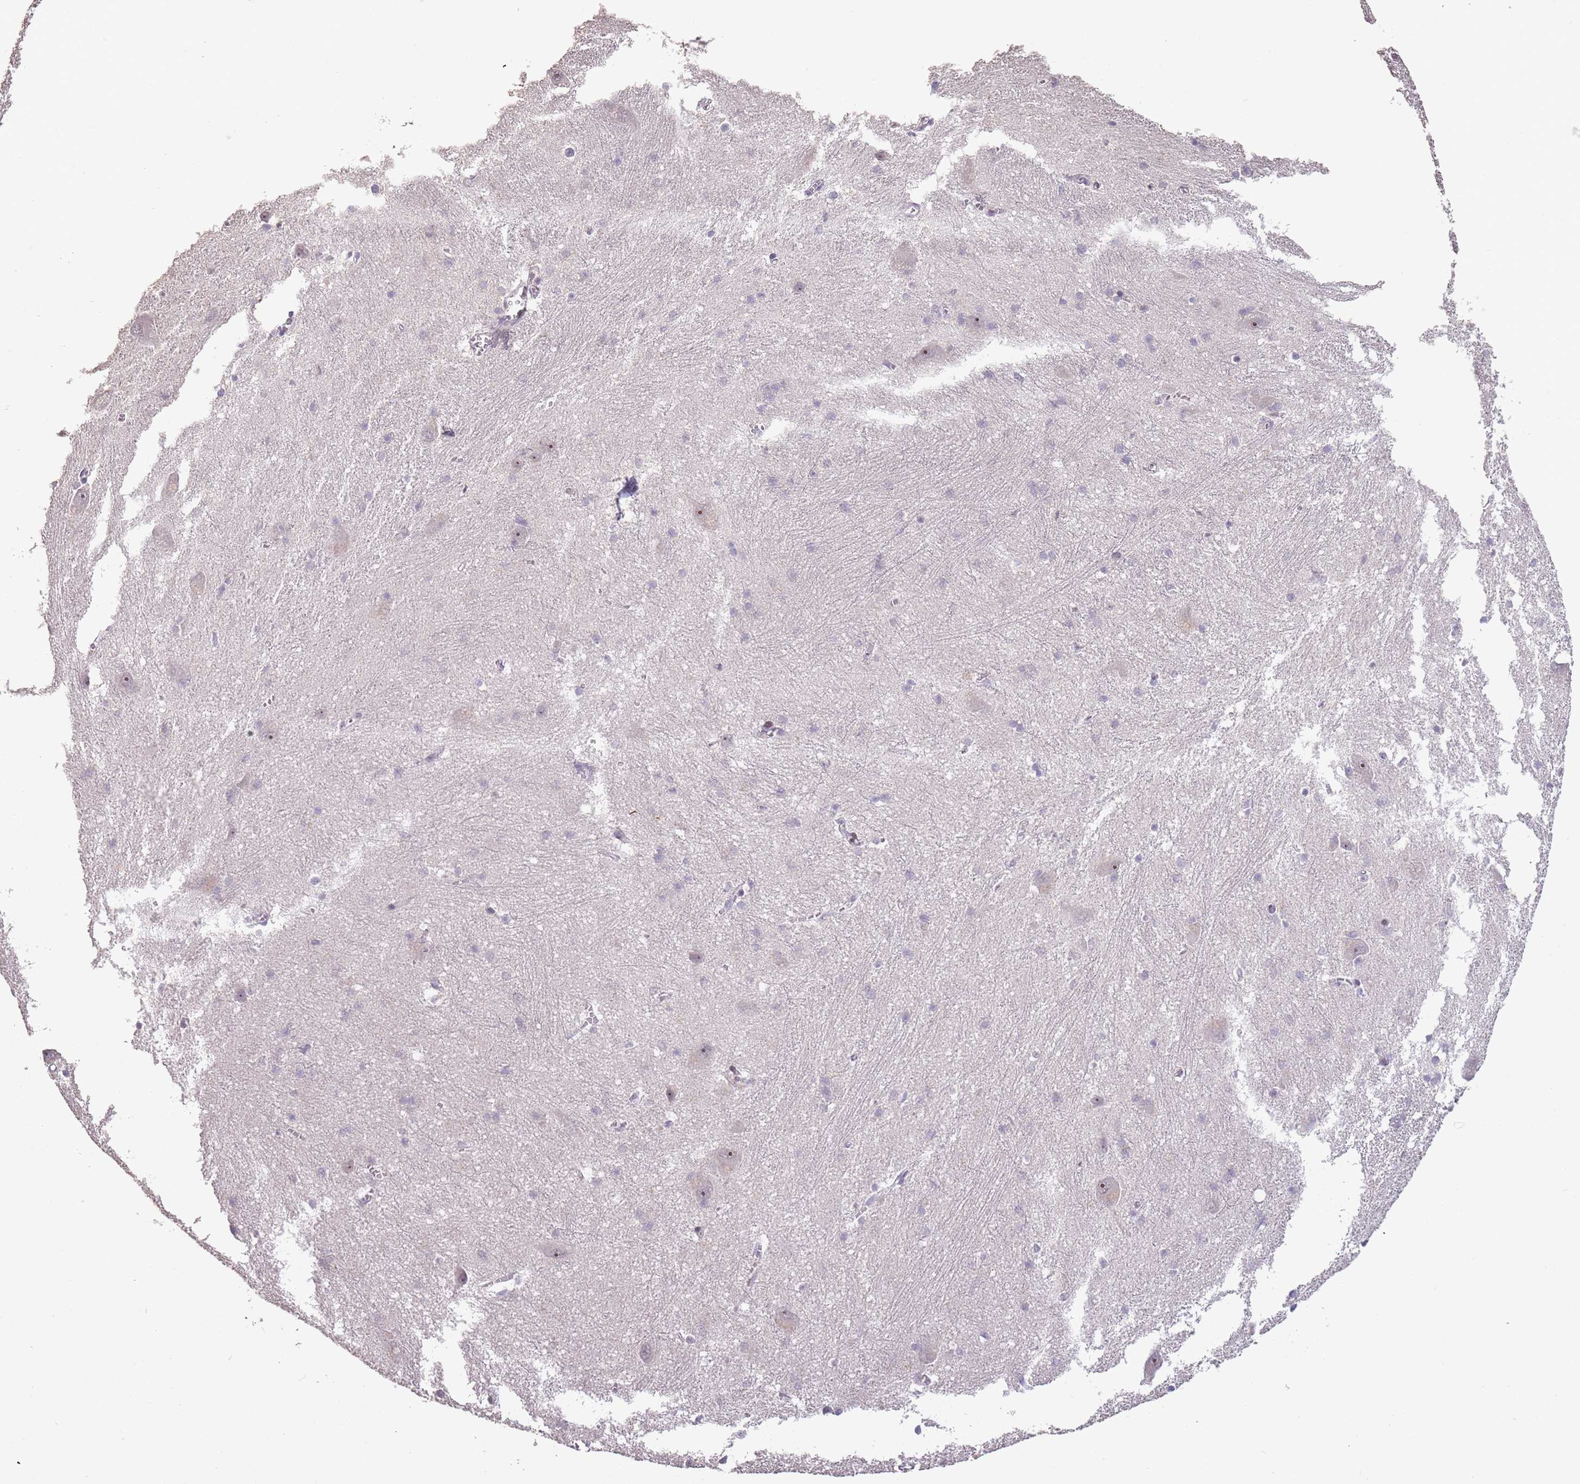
{"staining": {"intensity": "moderate", "quantity": "25%-75%", "location": "nuclear"}, "tissue": "caudate", "cell_type": "Glial cells", "image_type": "normal", "snomed": [{"axis": "morphology", "description": "Normal tissue, NOS"}, {"axis": "topography", "description": "Lateral ventricle wall"}], "caption": "Immunohistochemistry of benign caudate shows medium levels of moderate nuclear positivity in approximately 25%-75% of glial cells.", "gene": "ADTRP", "patient": {"sex": "male", "age": 37}}